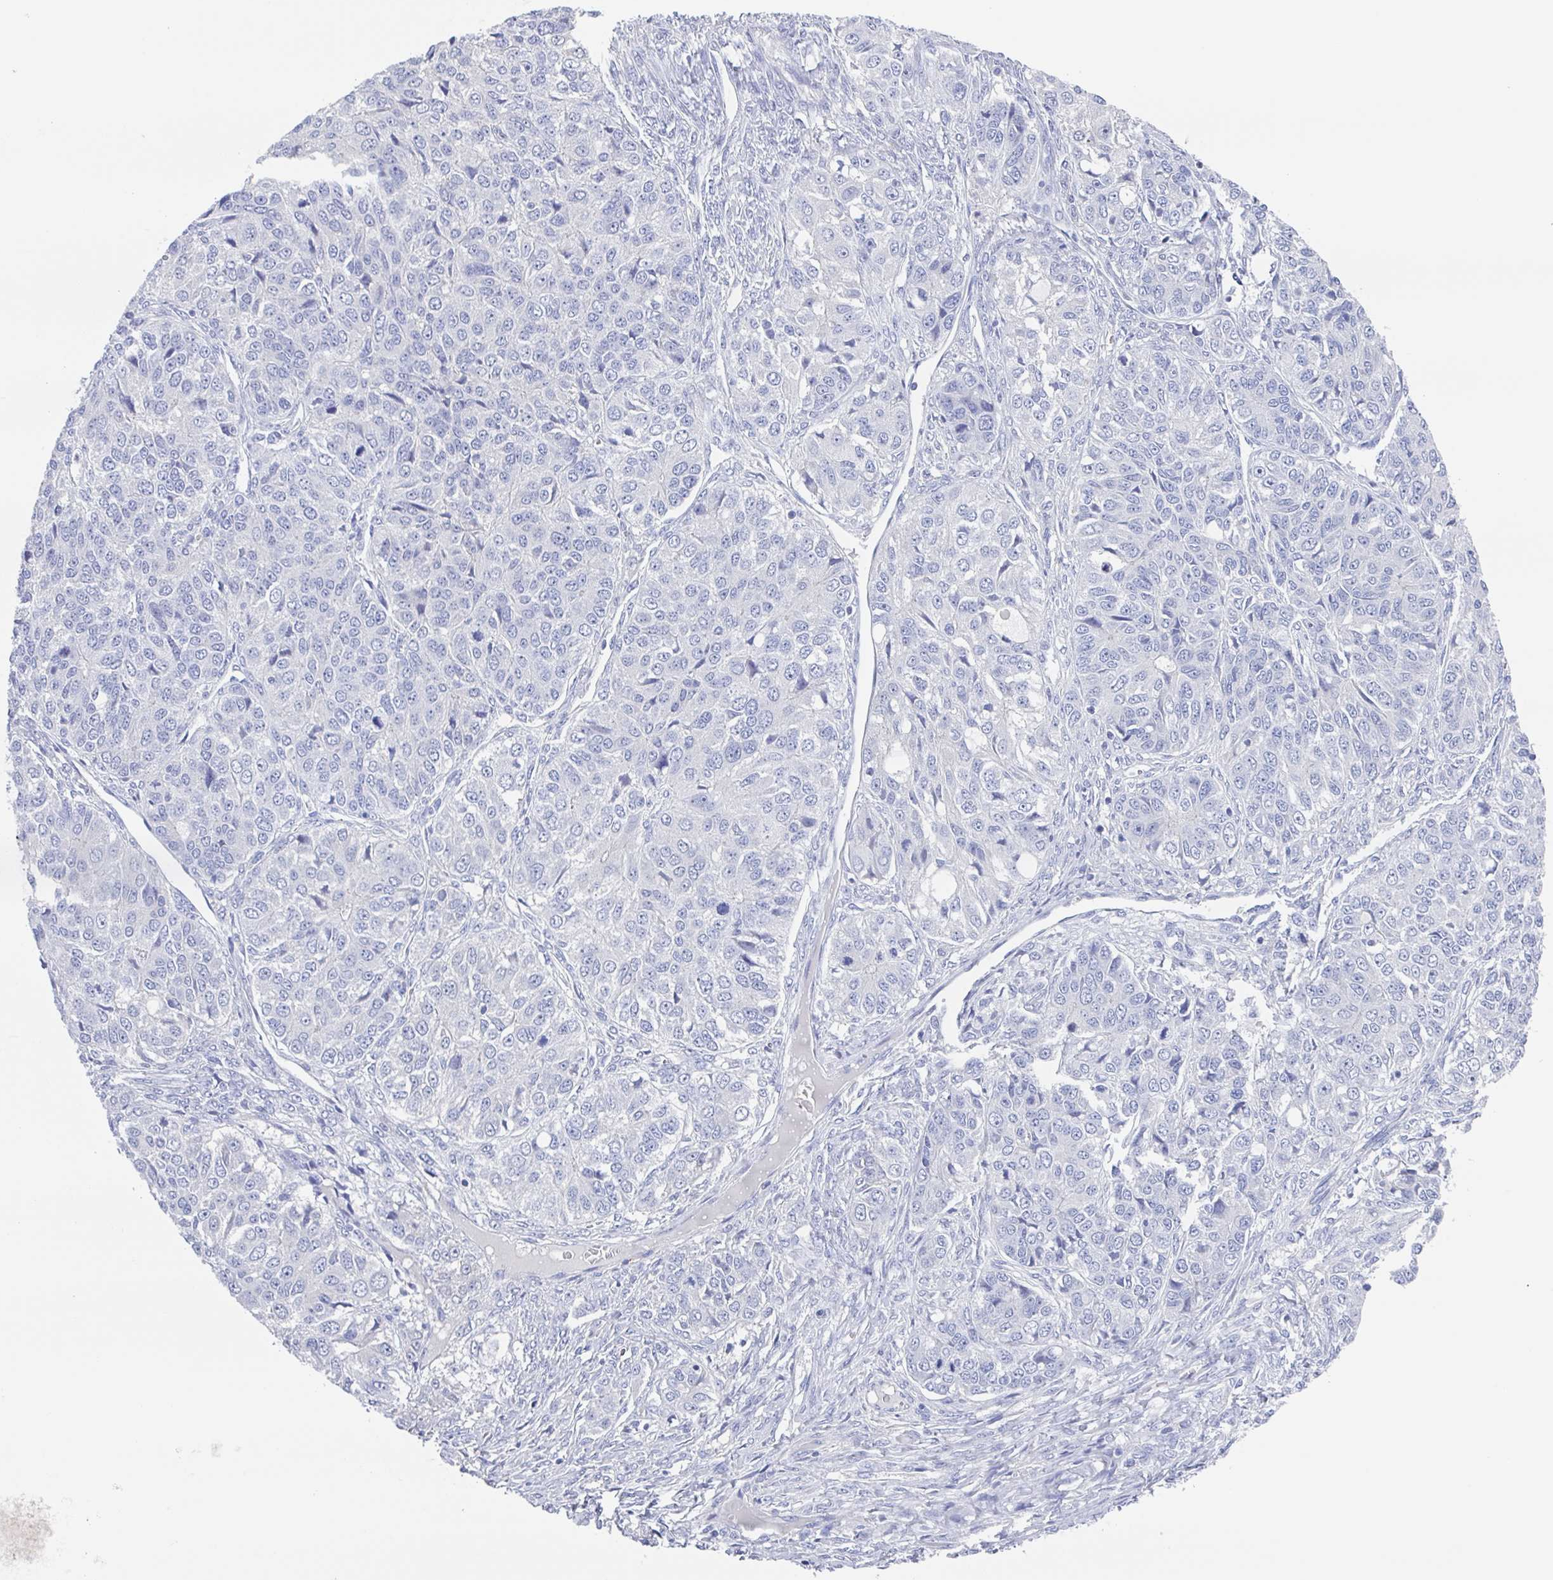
{"staining": {"intensity": "negative", "quantity": "none", "location": "none"}, "tissue": "ovarian cancer", "cell_type": "Tumor cells", "image_type": "cancer", "snomed": [{"axis": "morphology", "description": "Carcinoma, endometroid"}, {"axis": "topography", "description": "Ovary"}], "caption": "This is a image of IHC staining of endometroid carcinoma (ovarian), which shows no staining in tumor cells. Brightfield microscopy of immunohistochemistry (IHC) stained with DAB (brown) and hematoxylin (blue), captured at high magnification.", "gene": "NOXRED1", "patient": {"sex": "female", "age": 51}}